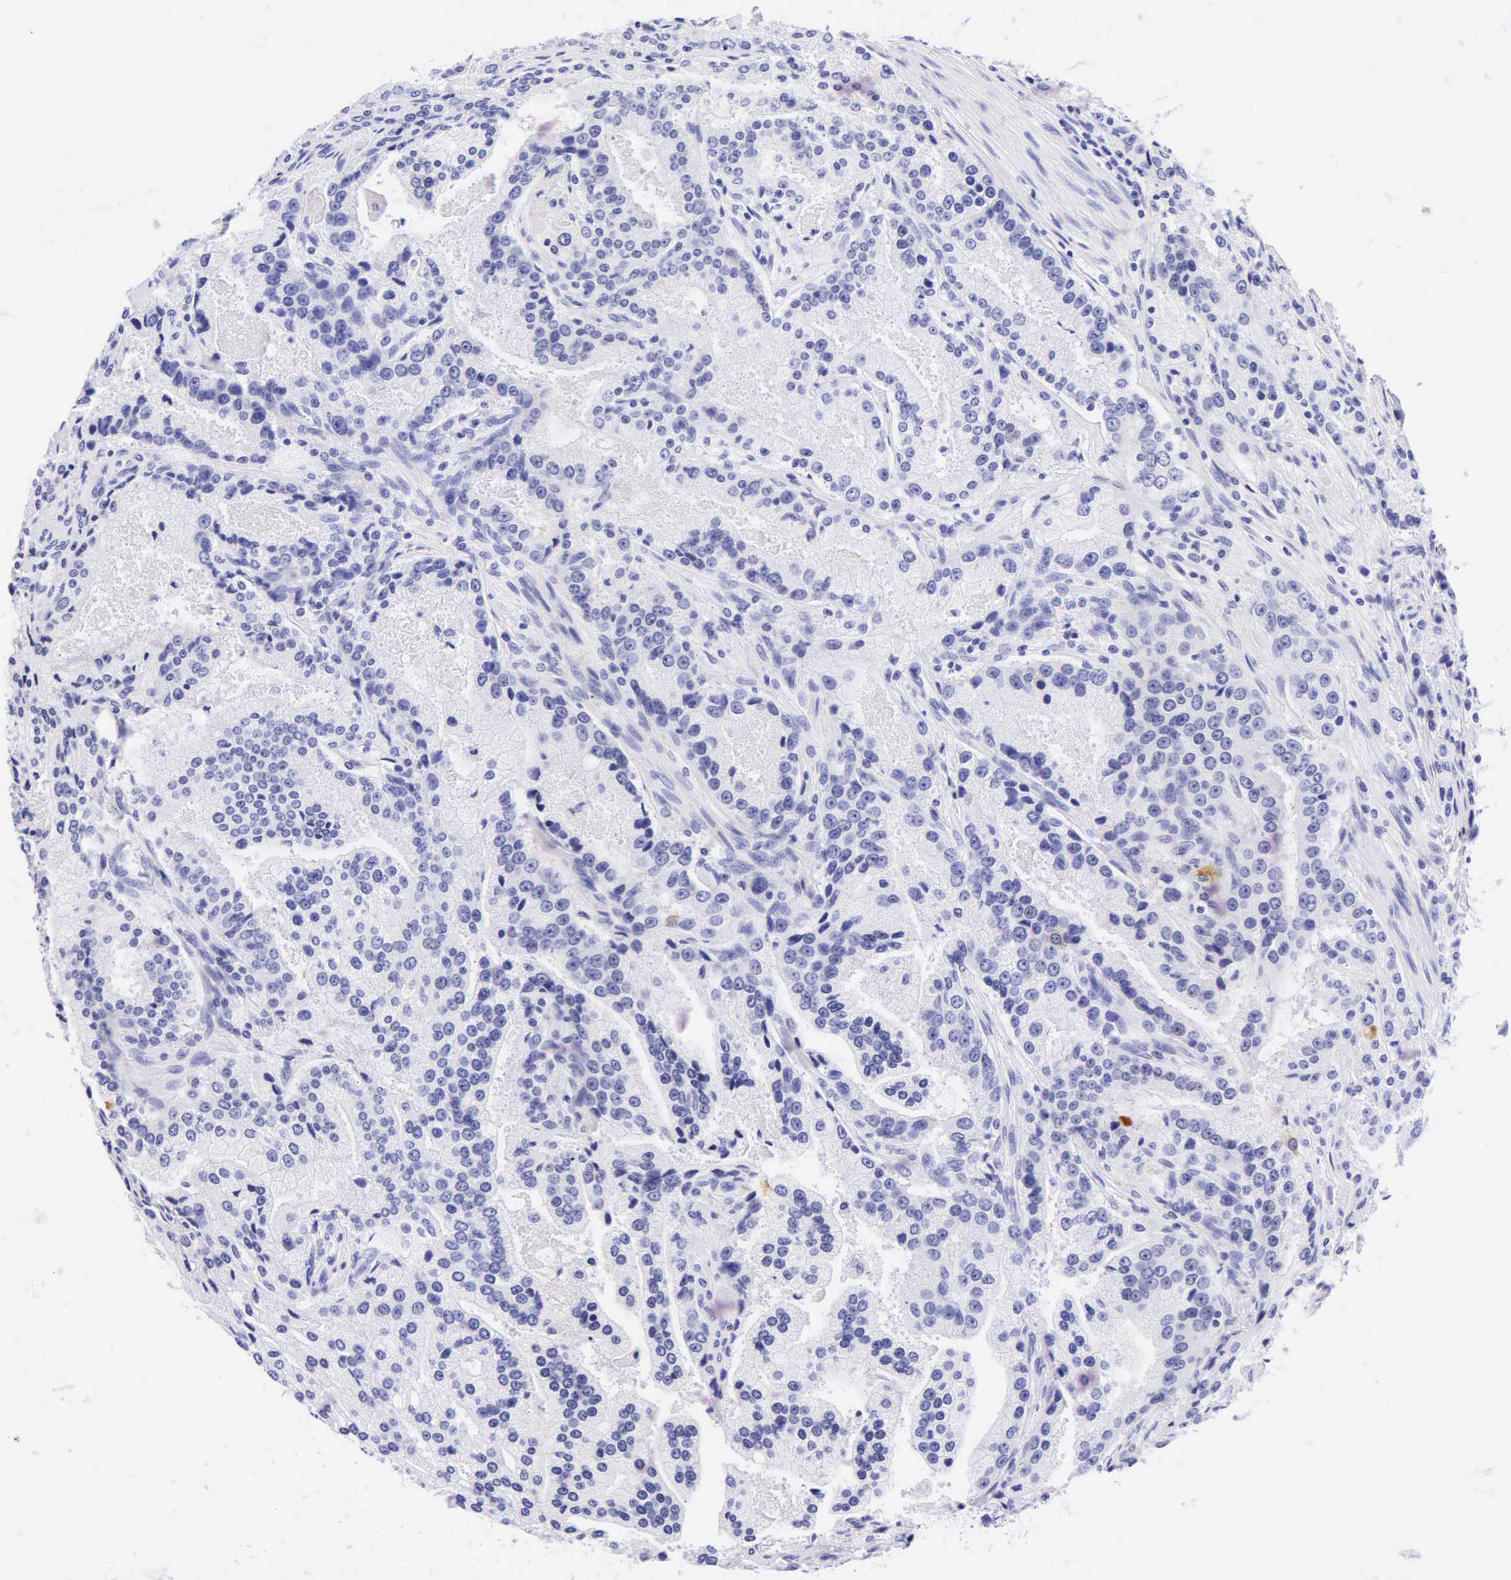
{"staining": {"intensity": "negative", "quantity": "none", "location": "none"}, "tissue": "prostate cancer", "cell_type": "Tumor cells", "image_type": "cancer", "snomed": [{"axis": "morphology", "description": "Adenocarcinoma, Medium grade"}, {"axis": "topography", "description": "Prostate"}], "caption": "IHC histopathology image of neoplastic tissue: human prostate medium-grade adenocarcinoma stained with DAB (3,3'-diaminobenzidine) exhibits no significant protein positivity in tumor cells.", "gene": "KRT20", "patient": {"sex": "male", "age": 72}}